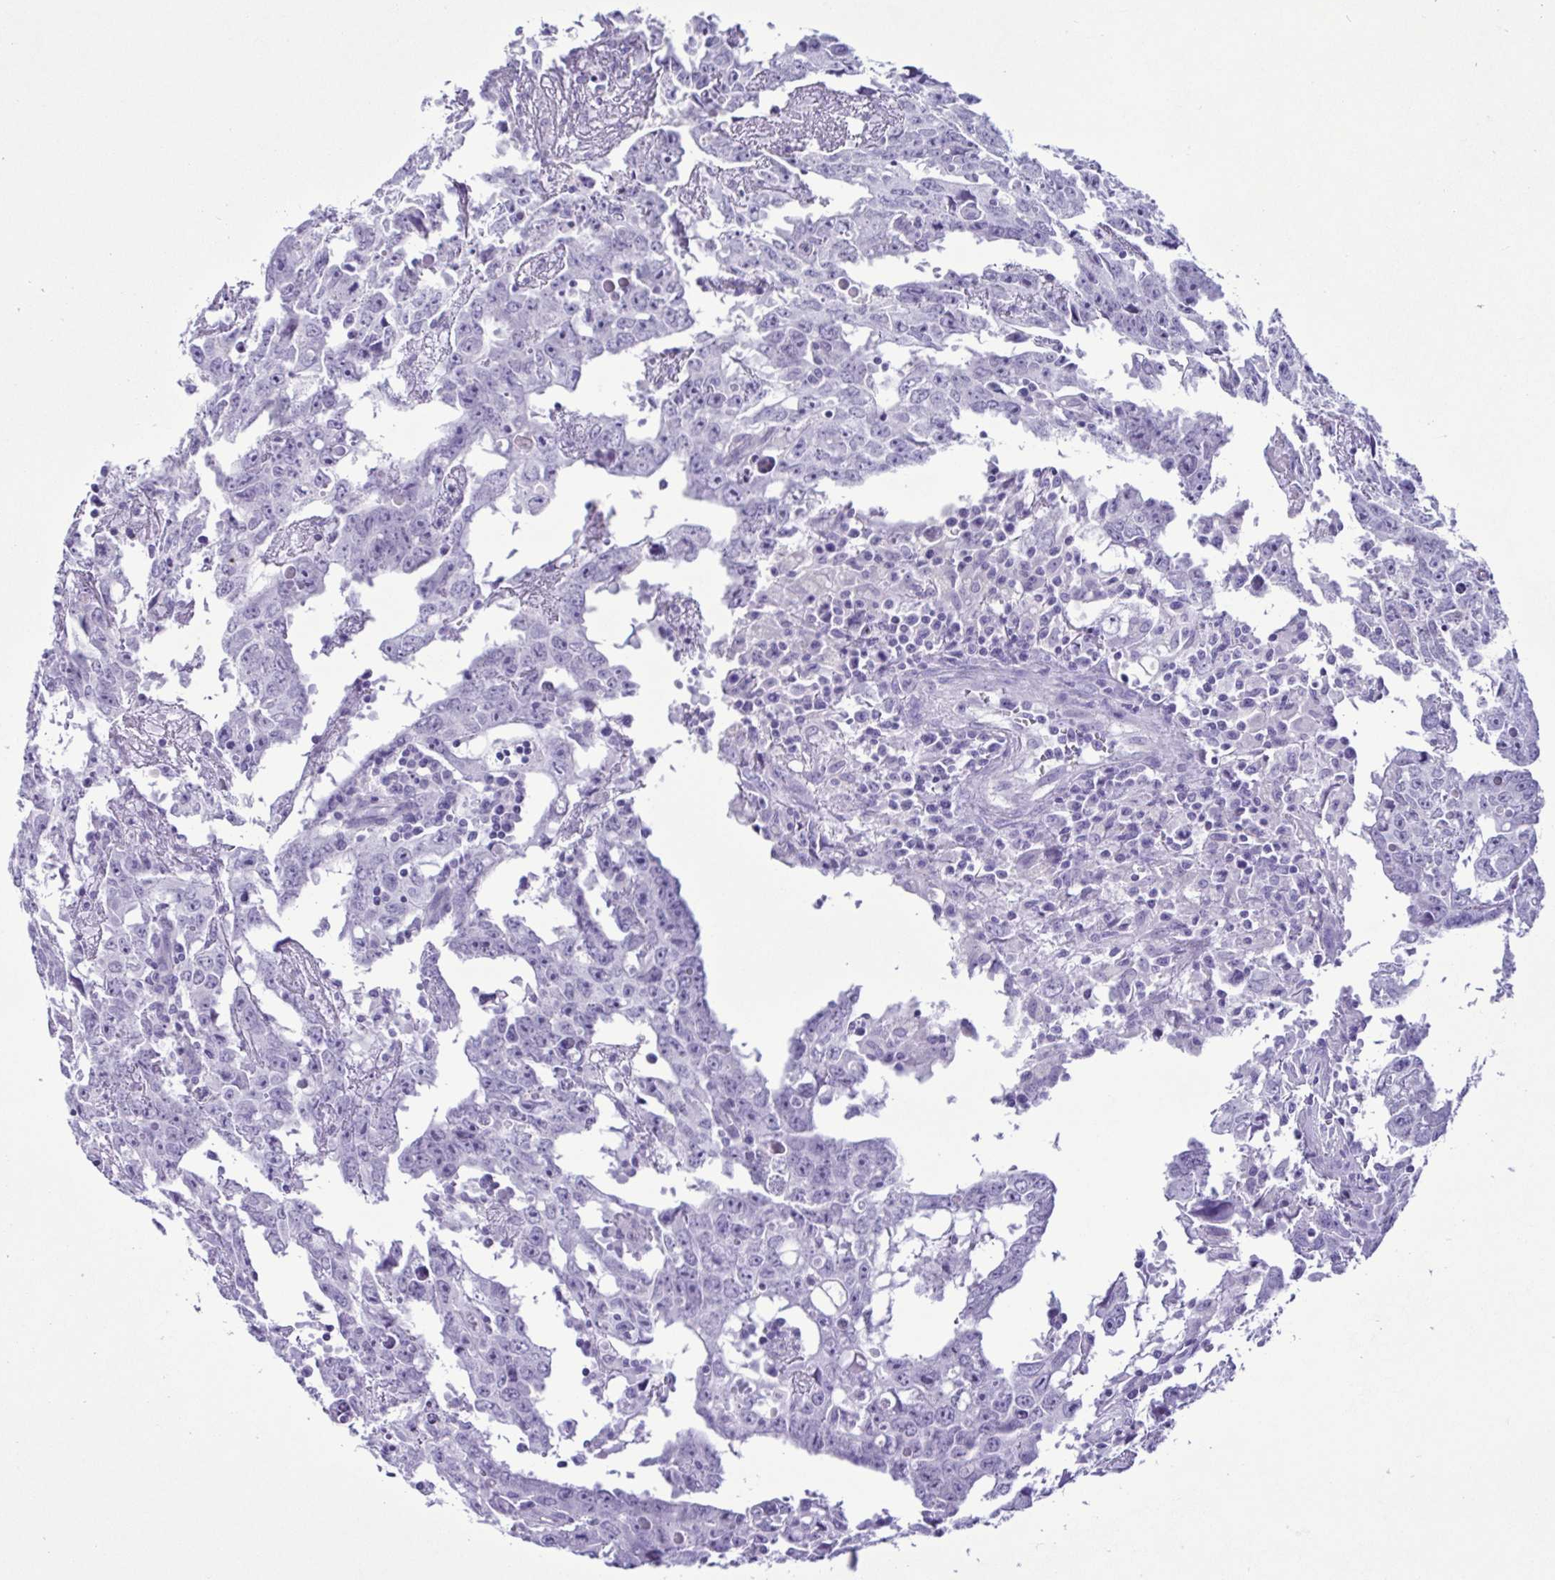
{"staining": {"intensity": "negative", "quantity": "none", "location": "none"}, "tissue": "testis cancer", "cell_type": "Tumor cells", "image_type": "cancer", "snomed": [{"axis": "morphology", "description": "Carcinoma, Embryonal, NOS"}, {"axis": "topography", "description": "Testis"}], "caption": "Immunohistochemical staining of human testis embryonal carcinoma demonstrates no significant staining in tumor cells.", "gene": "SPATA16", "patient": {"sex": "male", "age": 22}}